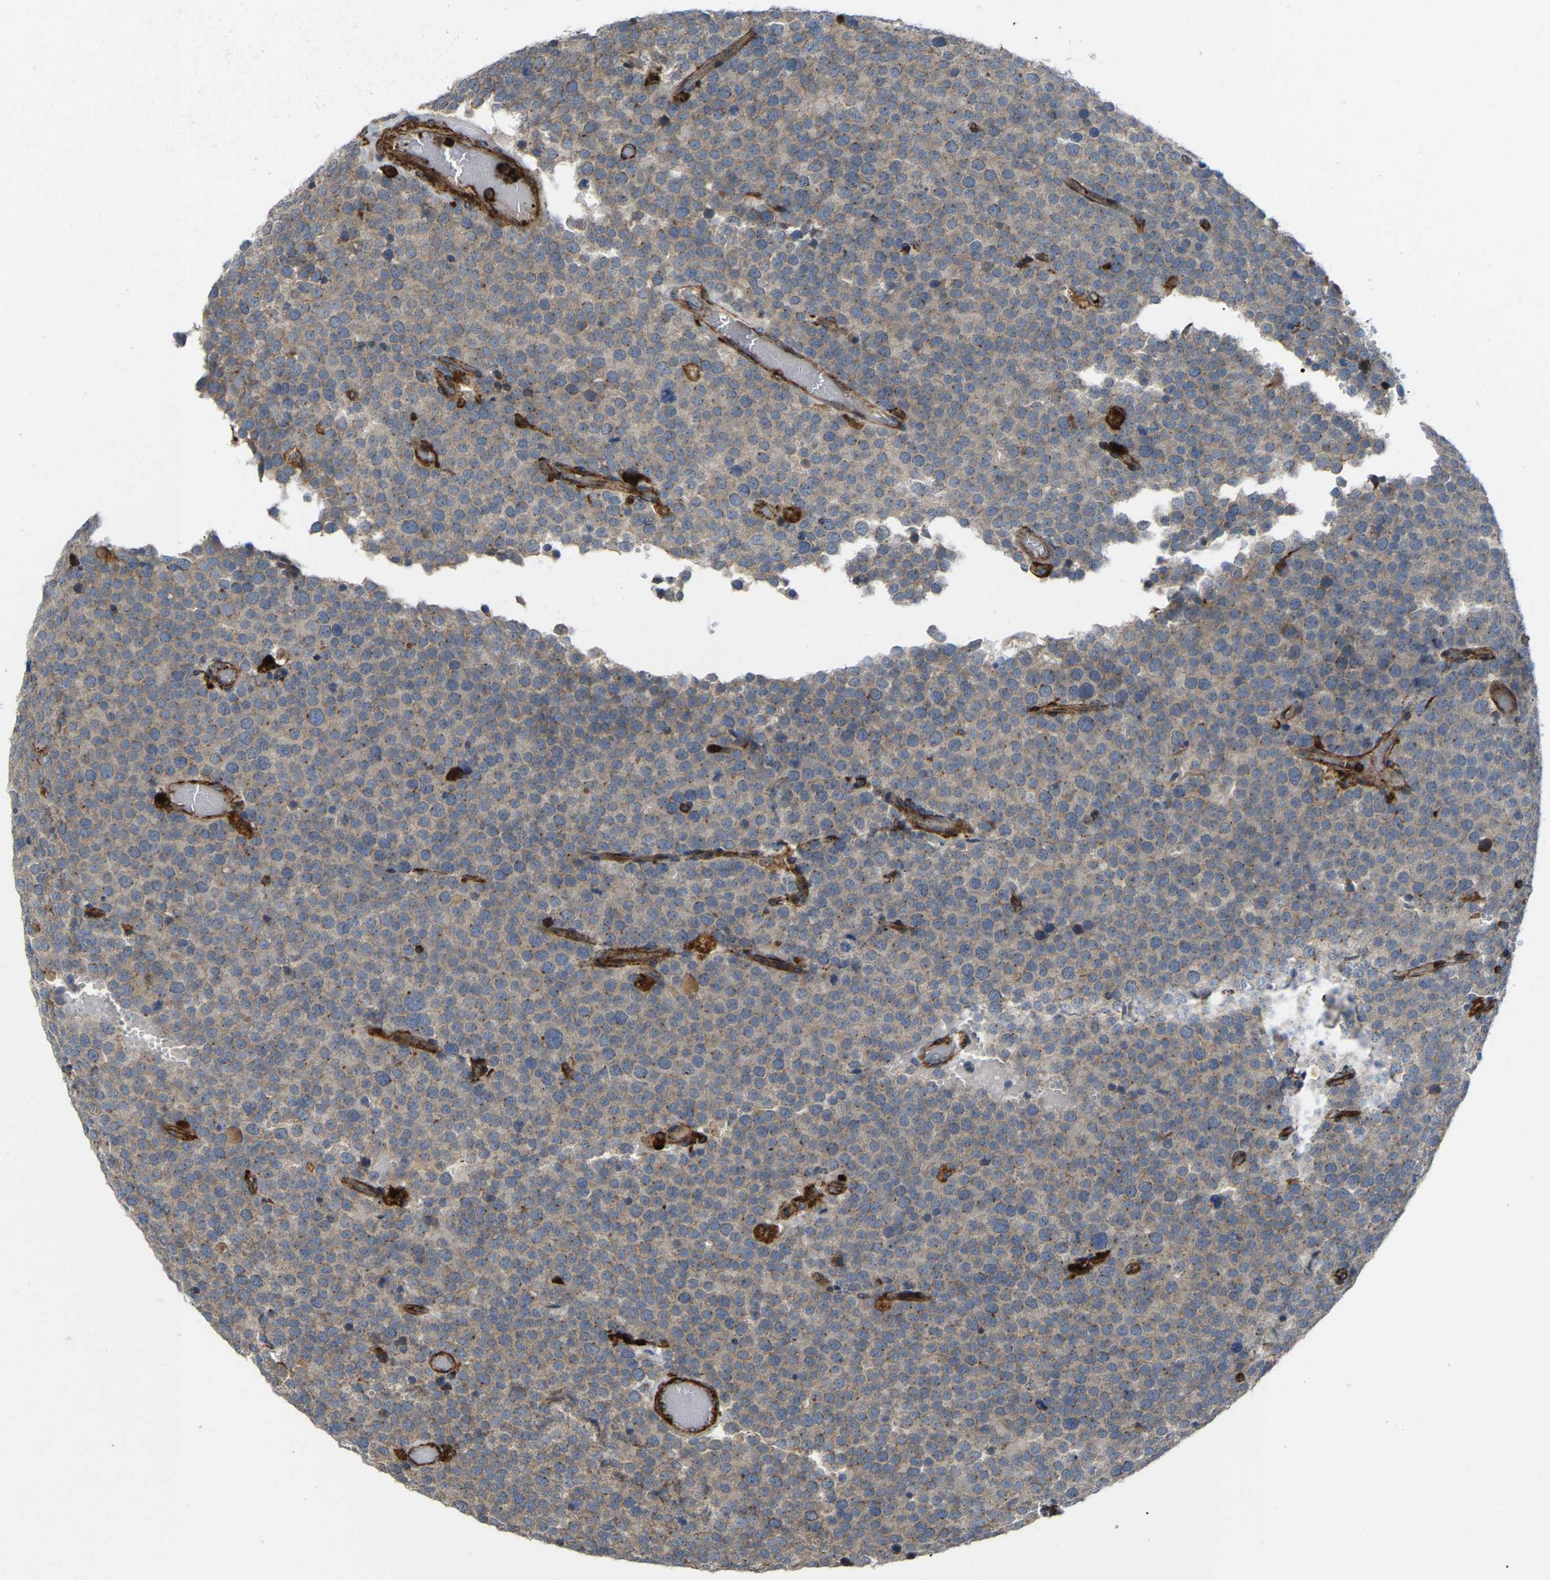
{"staining": {"intensity": "weak", "quantity": "25%-75%", "location": "cytoplasmic/membranous"}, "tissue": "testis cancer", "cell_type": "Tumor cells", "image_type": "cancer", "snomed": [{"axis": "morphology", "description": "Normal tissue, NOS"}, {"axis": "morphology", "description": "Seminoma, NOS"}, {"axis": "topography", "description": "Testis"}], "caption": "The micrograph demonstrates staining of testis cancer, revealing weak cytoplasmic/membranous protein expression (brown color) within tumor cells.", "gene": "AGPAT2", "patient": {"sex": "male", "age": 71}}